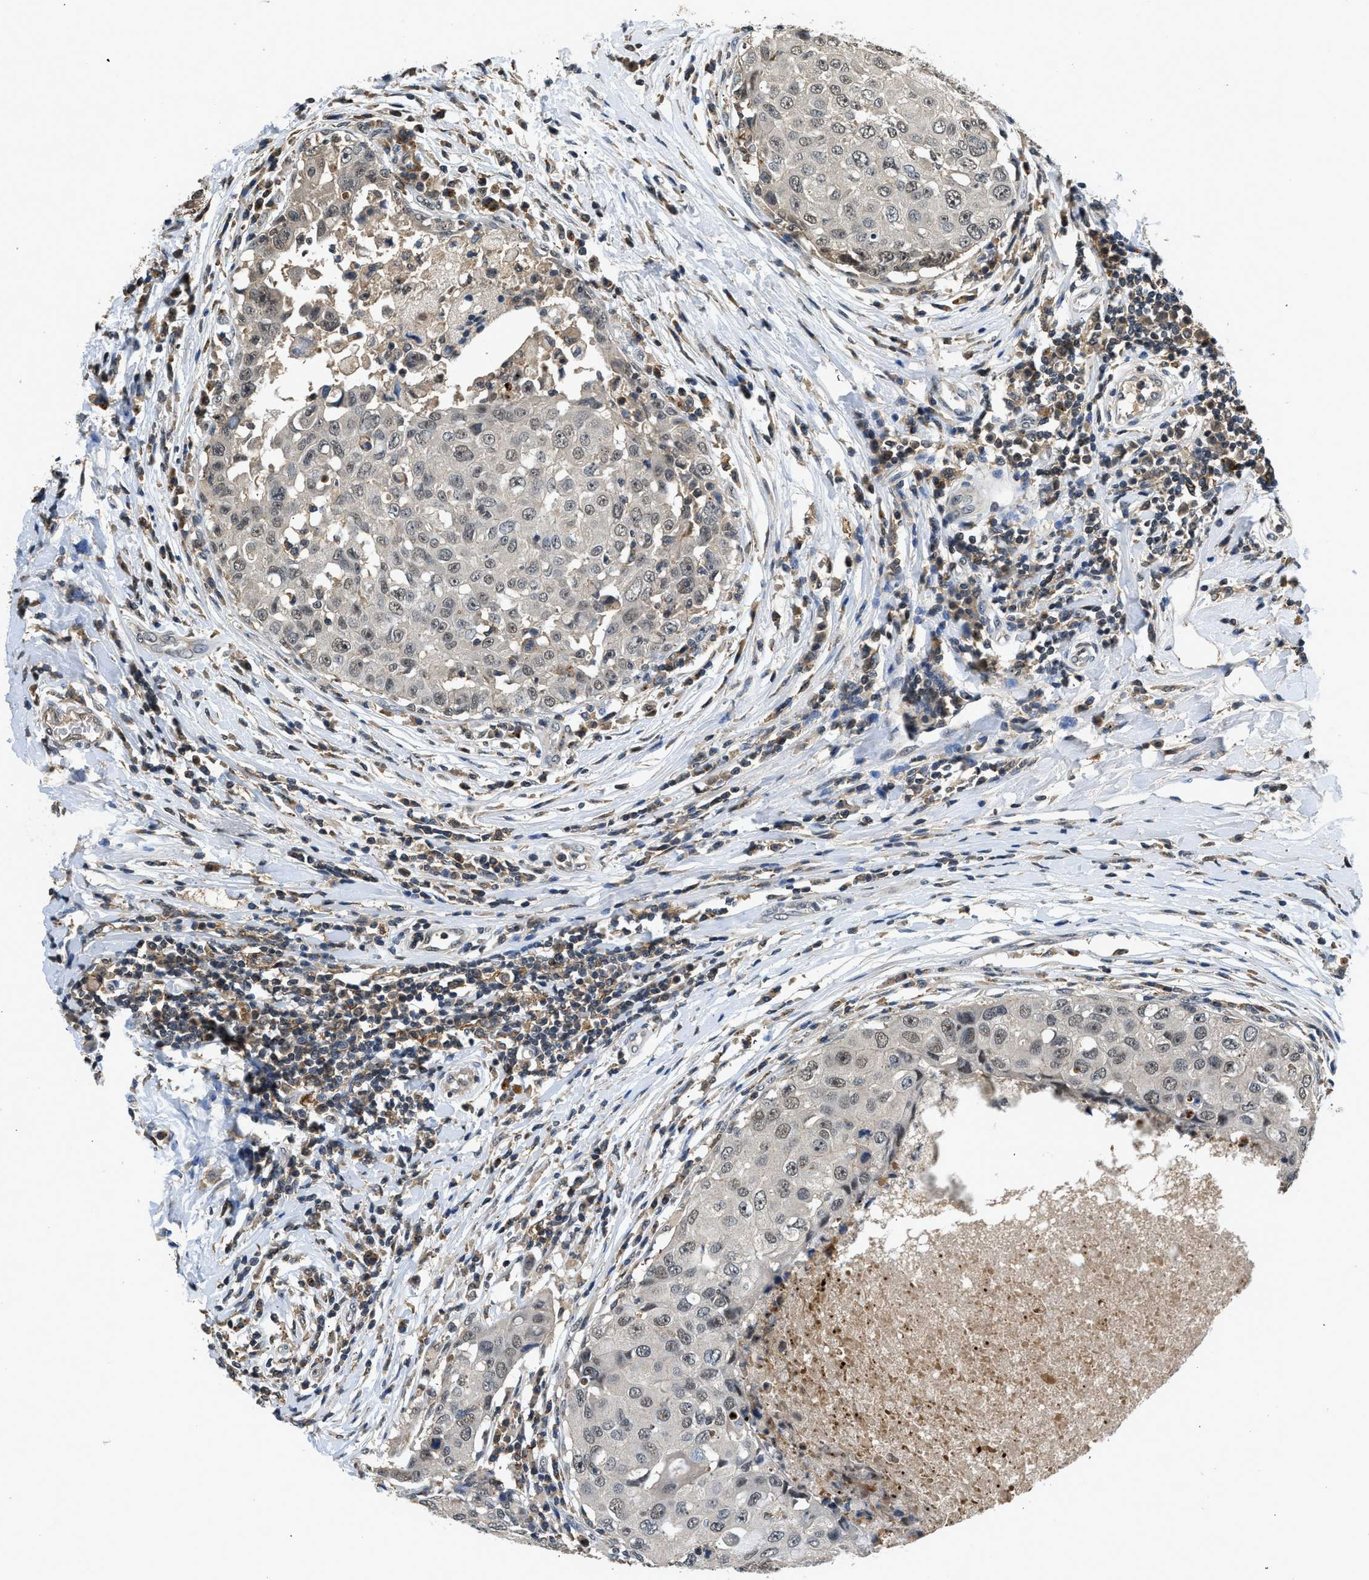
{"staining": {"intensity": "weak", "quantity": "<25%", "location": "nuclear"}, "tissue": "breast cancer", "cell_type": "Tumor cells", "image_type": "cancer", "snomed": [{"axis": "morphology", "description": "Duct carcinoma"}, {"axis": "topography", "description": "Breast"}], "caption": "Photomicrograph shows no protein positivity in tumor cells of breast cancer (intraductal carcinoma) tissue. (Stains: DAB immunohistochemistry with hematoxylin counter stain, Microscopy: brightfield microscopy at high magnification).", "gene": "SLC15A4", "patient": {"sex": "female", "age": 27}}